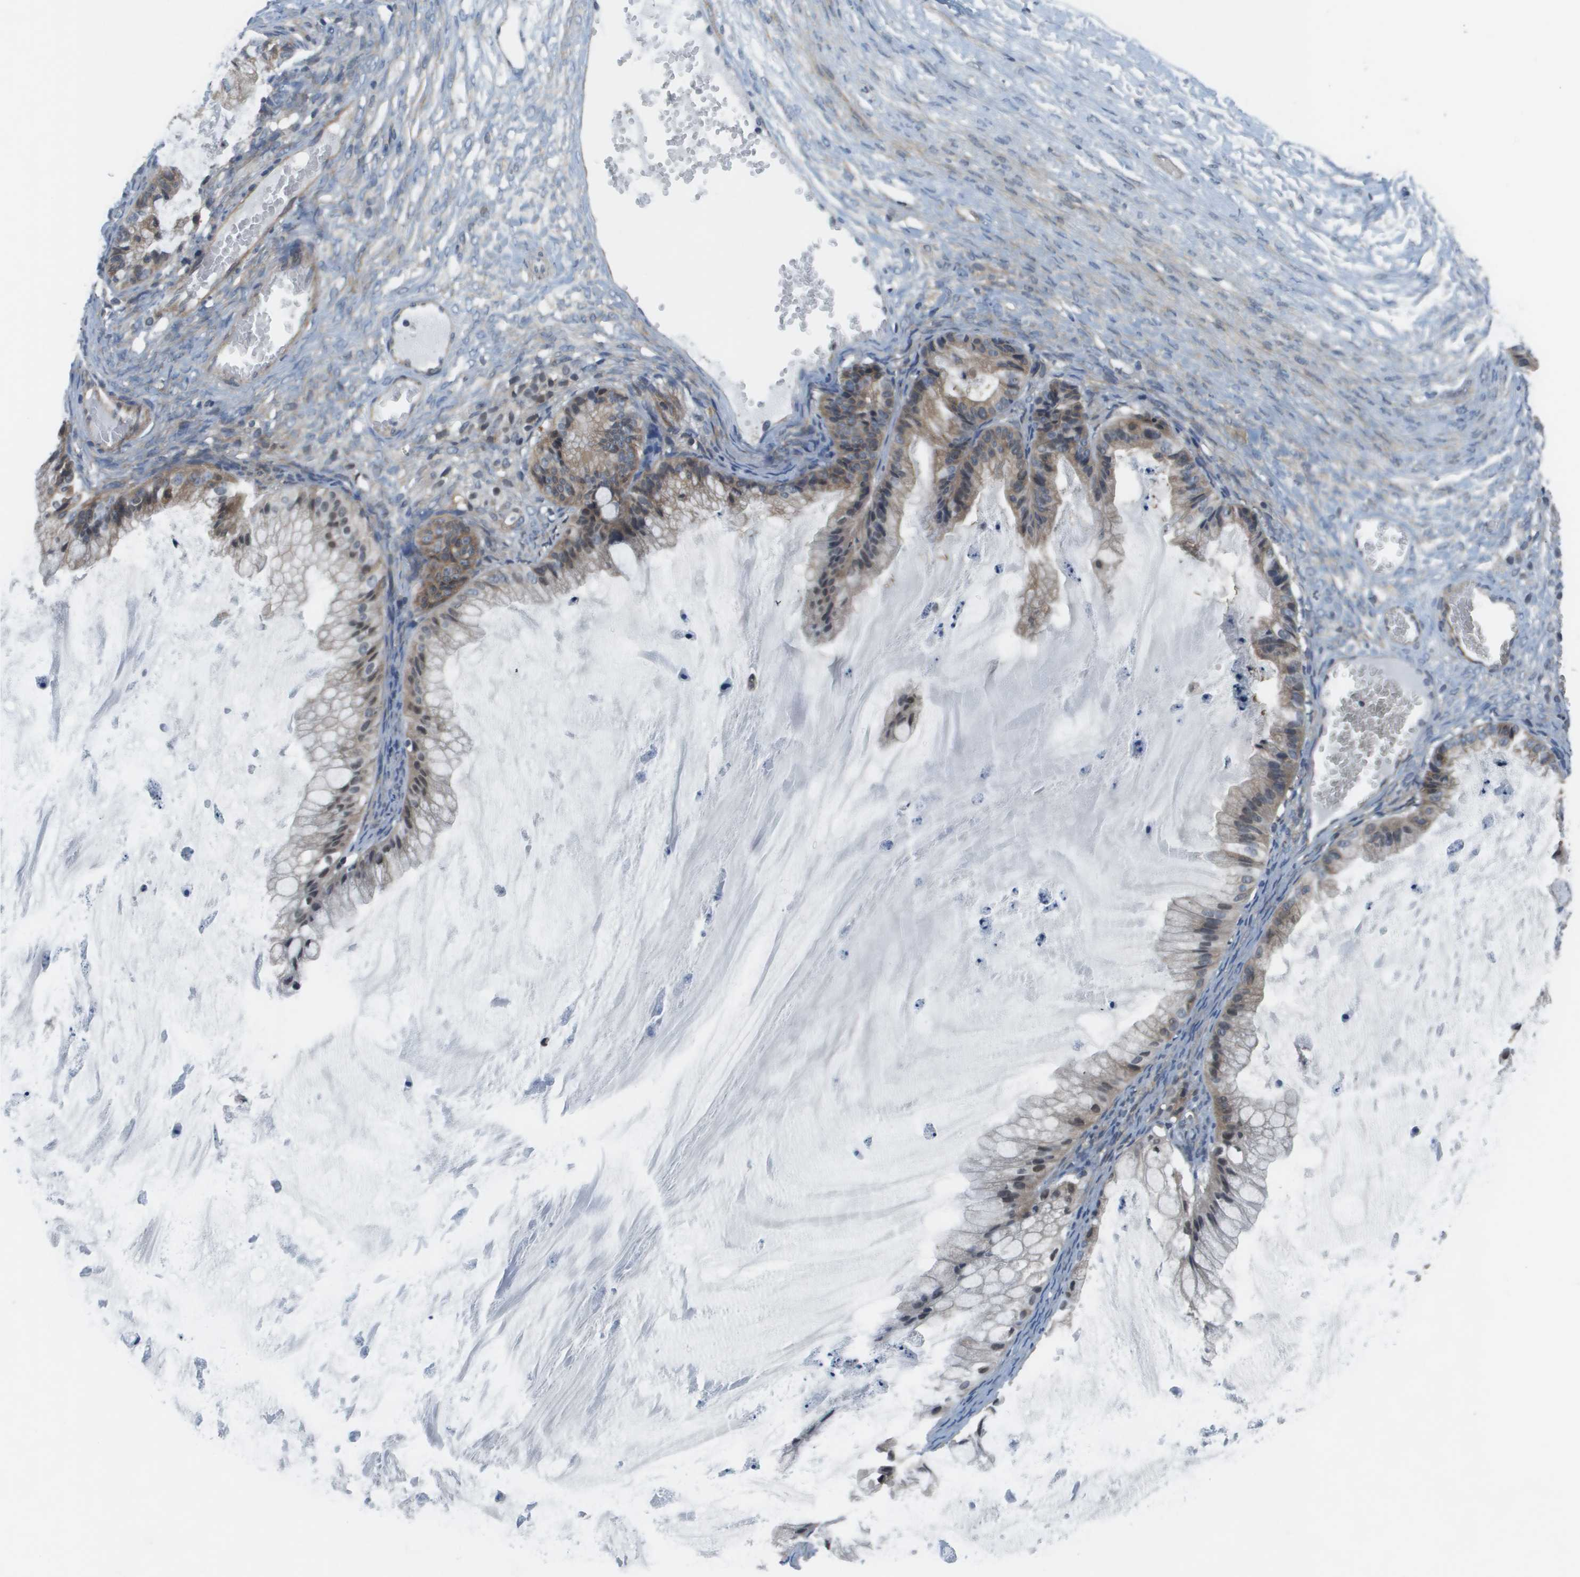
{"staining": {"intensity": "moderate", "quantity": "25%-75%", "location": "cytoplasmic/membranous"}, "tissue": "ovarian cancer", "cell_type": "Tumor cells", "image_type": "cancer", "snomed": [{"axis": "morphology", "description": "Cystadenocarcinoma, mucinous, NOS"}, {"axis": "topography", "description": "Ovary"}], "caption": "This is an image of IHC staining of mucinous cystadenocarcinoma (ovarian), which shows moderate positivity in the cytoplasmic/membranous of tumor cells.", "gene": "ENPP5", "patient": {"sex": "female", "age": 57}}